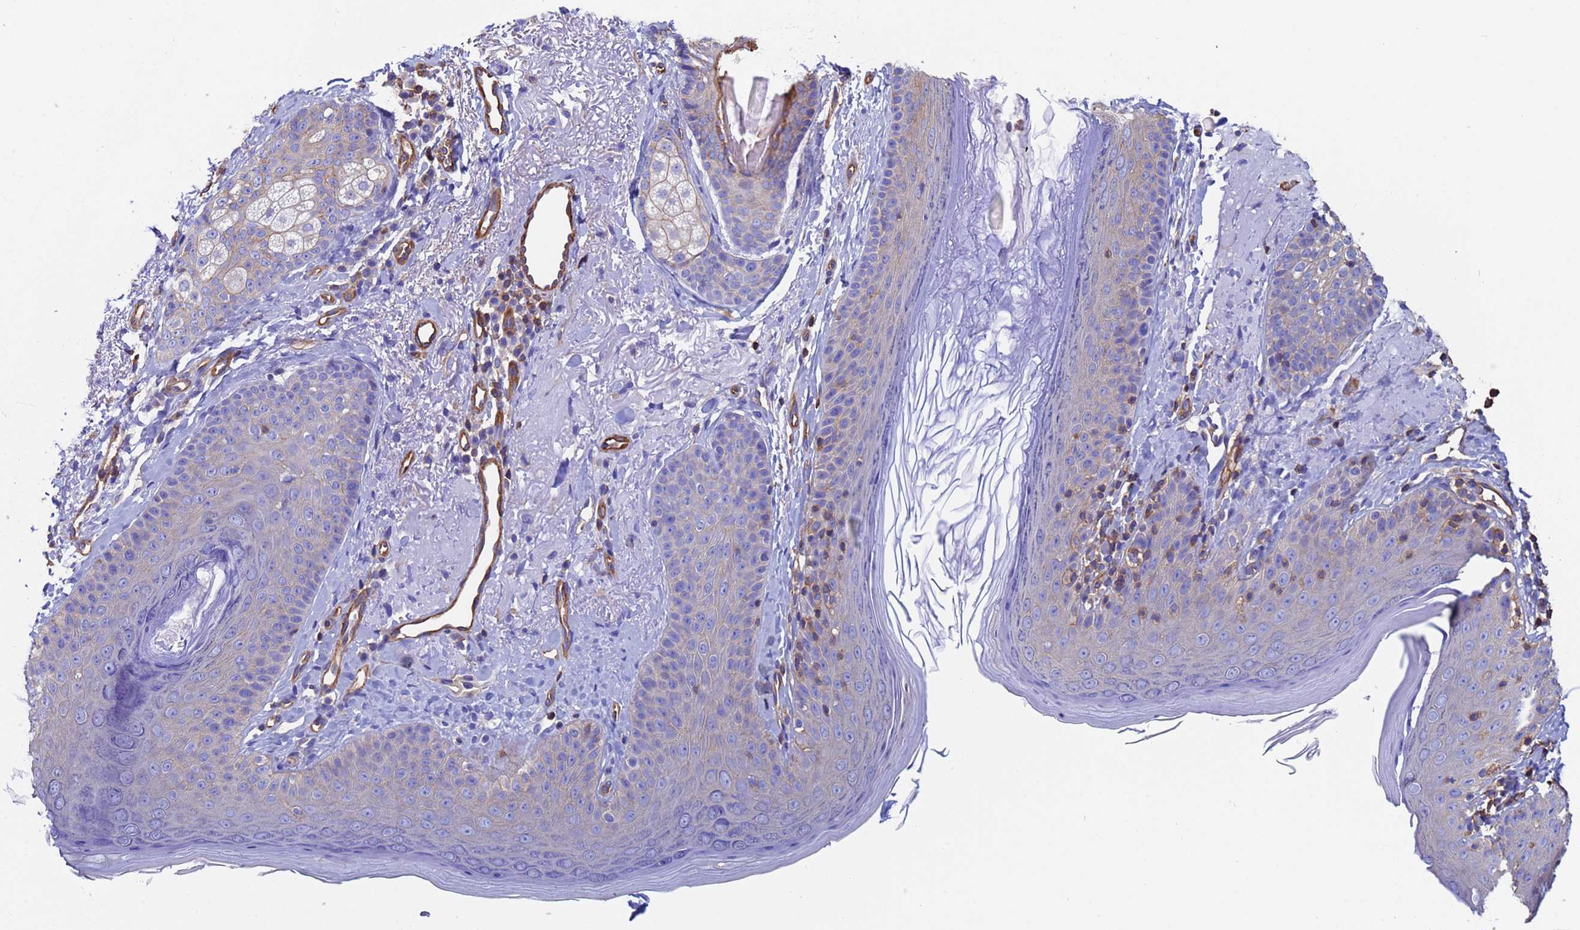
{"staining": {"intensity": "weak", "quantity": "25%-75%", "location": "cytoplasmic/membranous"}, "tissue": "skin", "cell_type": "Fibroblasts", "image_type": "normal", "snomed": [{"axis": "morphology", "description": "Normal tissue, NOS"}, {"axis": "topography", "description": "Skin"}], "caption": "Fibroblasts demonstrate weak cytoplasmic/membranous expression in about 25%-75% of cells in benign skin. (IHC, brightfield microscopy, high magnification).", "gene": "MYL12A", "patient": {"sex": "male", "age": 57}}